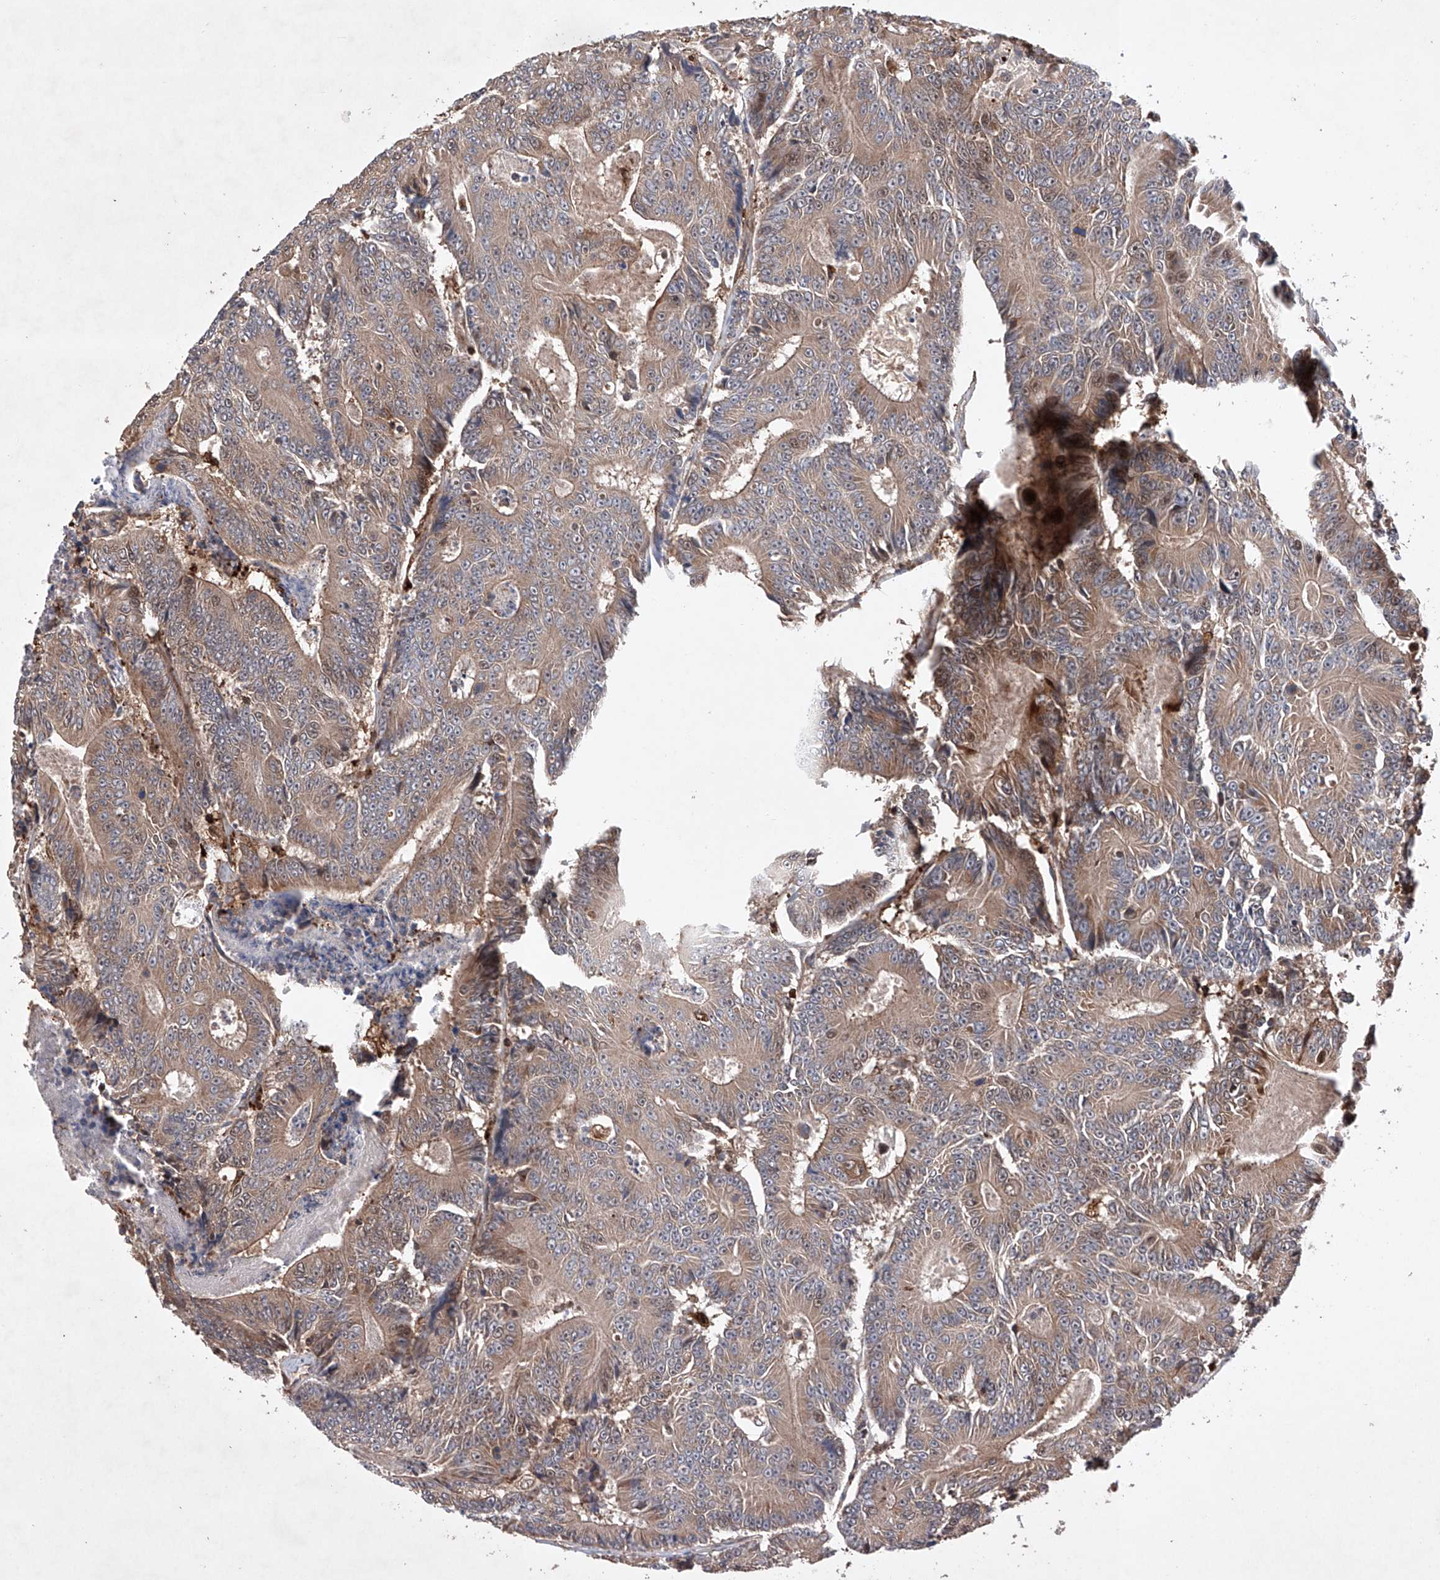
{"staining": {"intensity": "moderate", "quantity": ">75%", "location": "cytoplasmic/membranous"}, "tissue": "colorectal cancer", "cell_type": "Tumor cells", "image_type": "cancer", "snomed": [{"axis": "morphology", "description": "Adenocarcinoma, NOS"}, {"axis": "topography", "description": "Colon"}], "caption": "There is medium levels of moderate cytoplasmic/membranous expression in tumor cells of adenocarcinoma (colorectal), as demonstrated by immunohistochemical staining (brown color).", "gene": "TIMM23", "patient": {"sex": "male", "age": 83}}